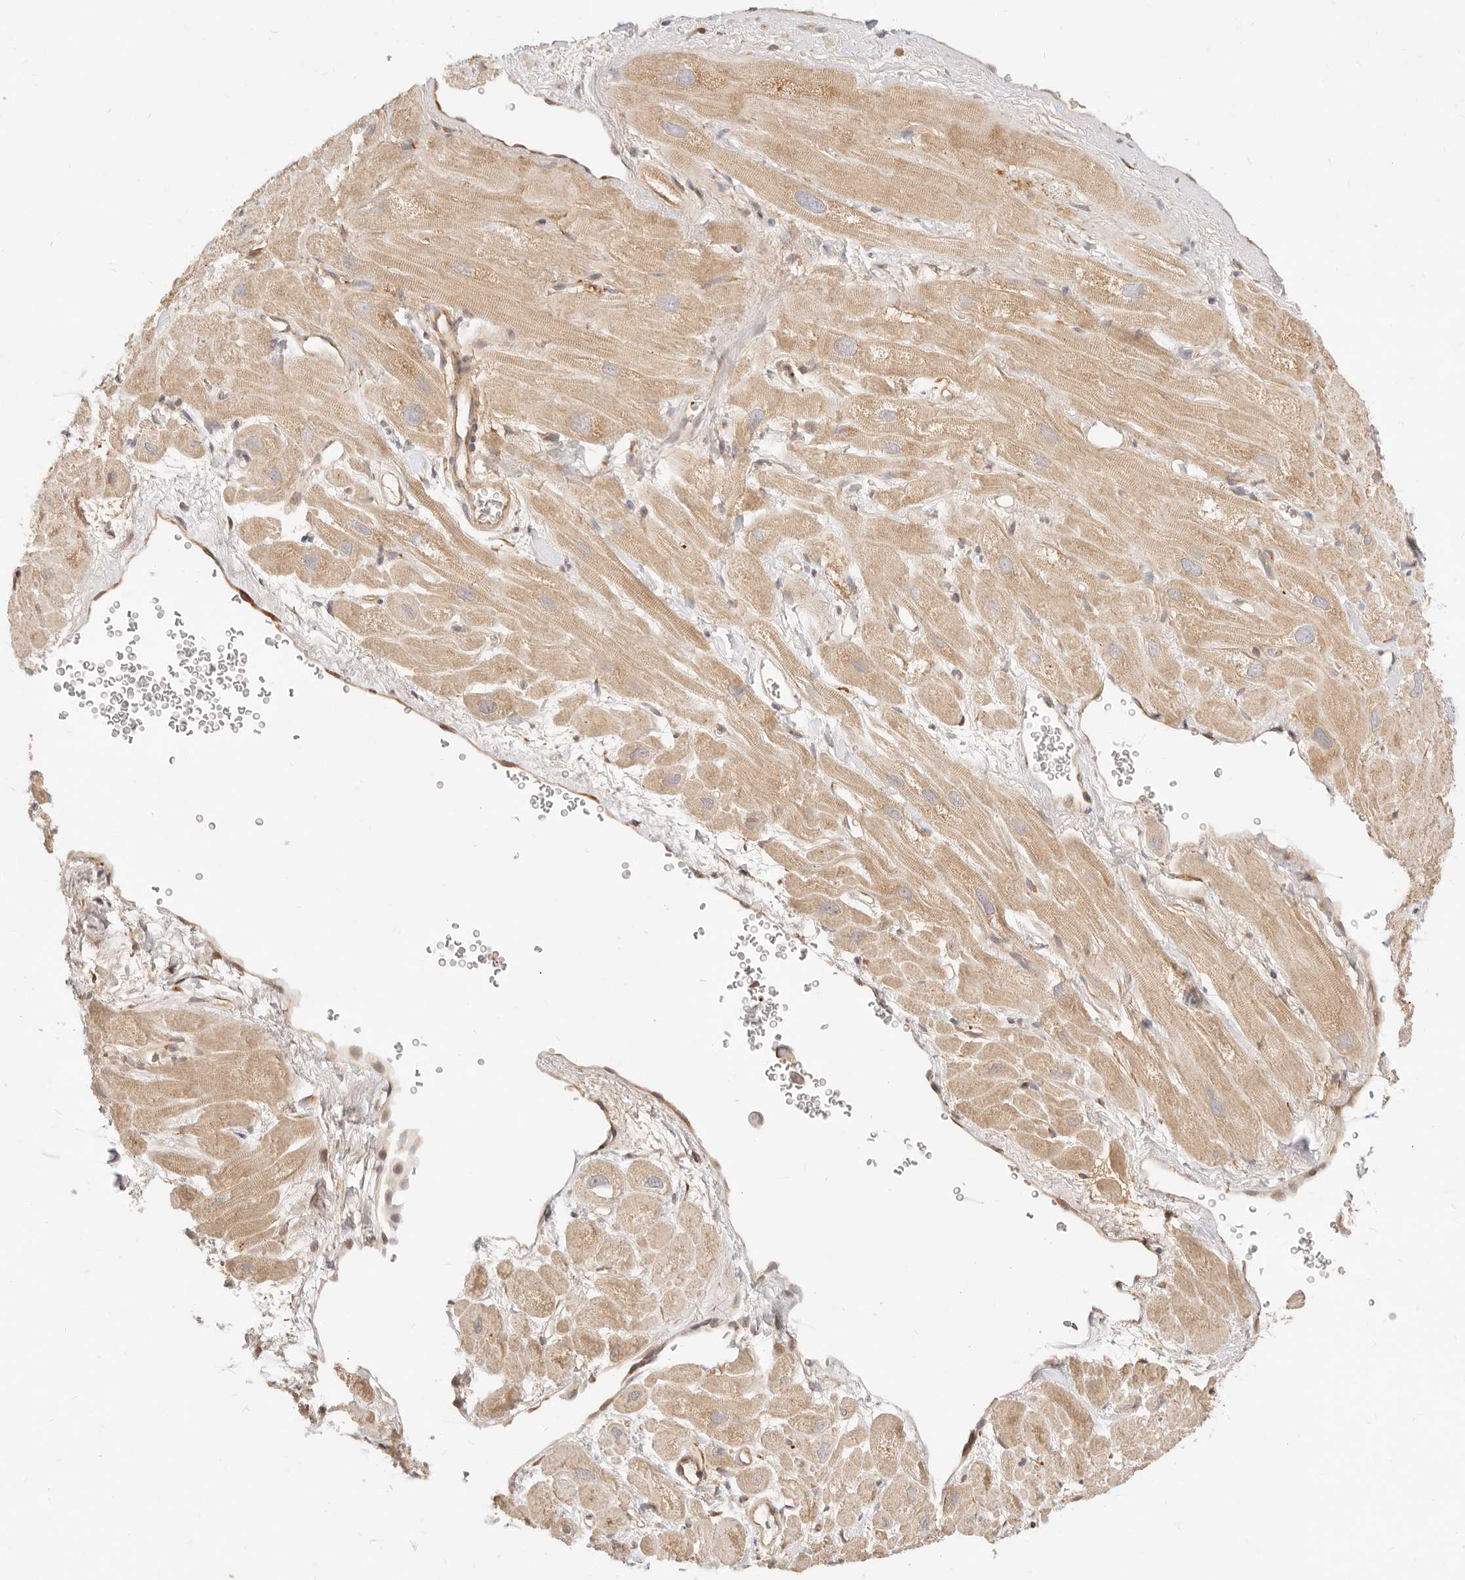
{"staining": {"intensity": "moderate", "quantity": ">75%", "location": "cytoplasmic/membranous"}, "tissue": "heart muscle", "cell_type": "Cardiomyocytes", "image_type": "normal", "snomed": [{"axis": "morphology", "description": "Normal tissue, NOS"}, {"axis": "topography", "description": "Heart"}], "caption": "The micrograph reveals staining of unremarkable heart muscle, revealing moderate cytoplasmic/membranous protein staining (brown color) within cardiomyocytes. The protein of interest is shown in brown color, while the nuclei are stained blue.", "gene": "UBXN10", "patient": {"sex": "male", "age": 49}}